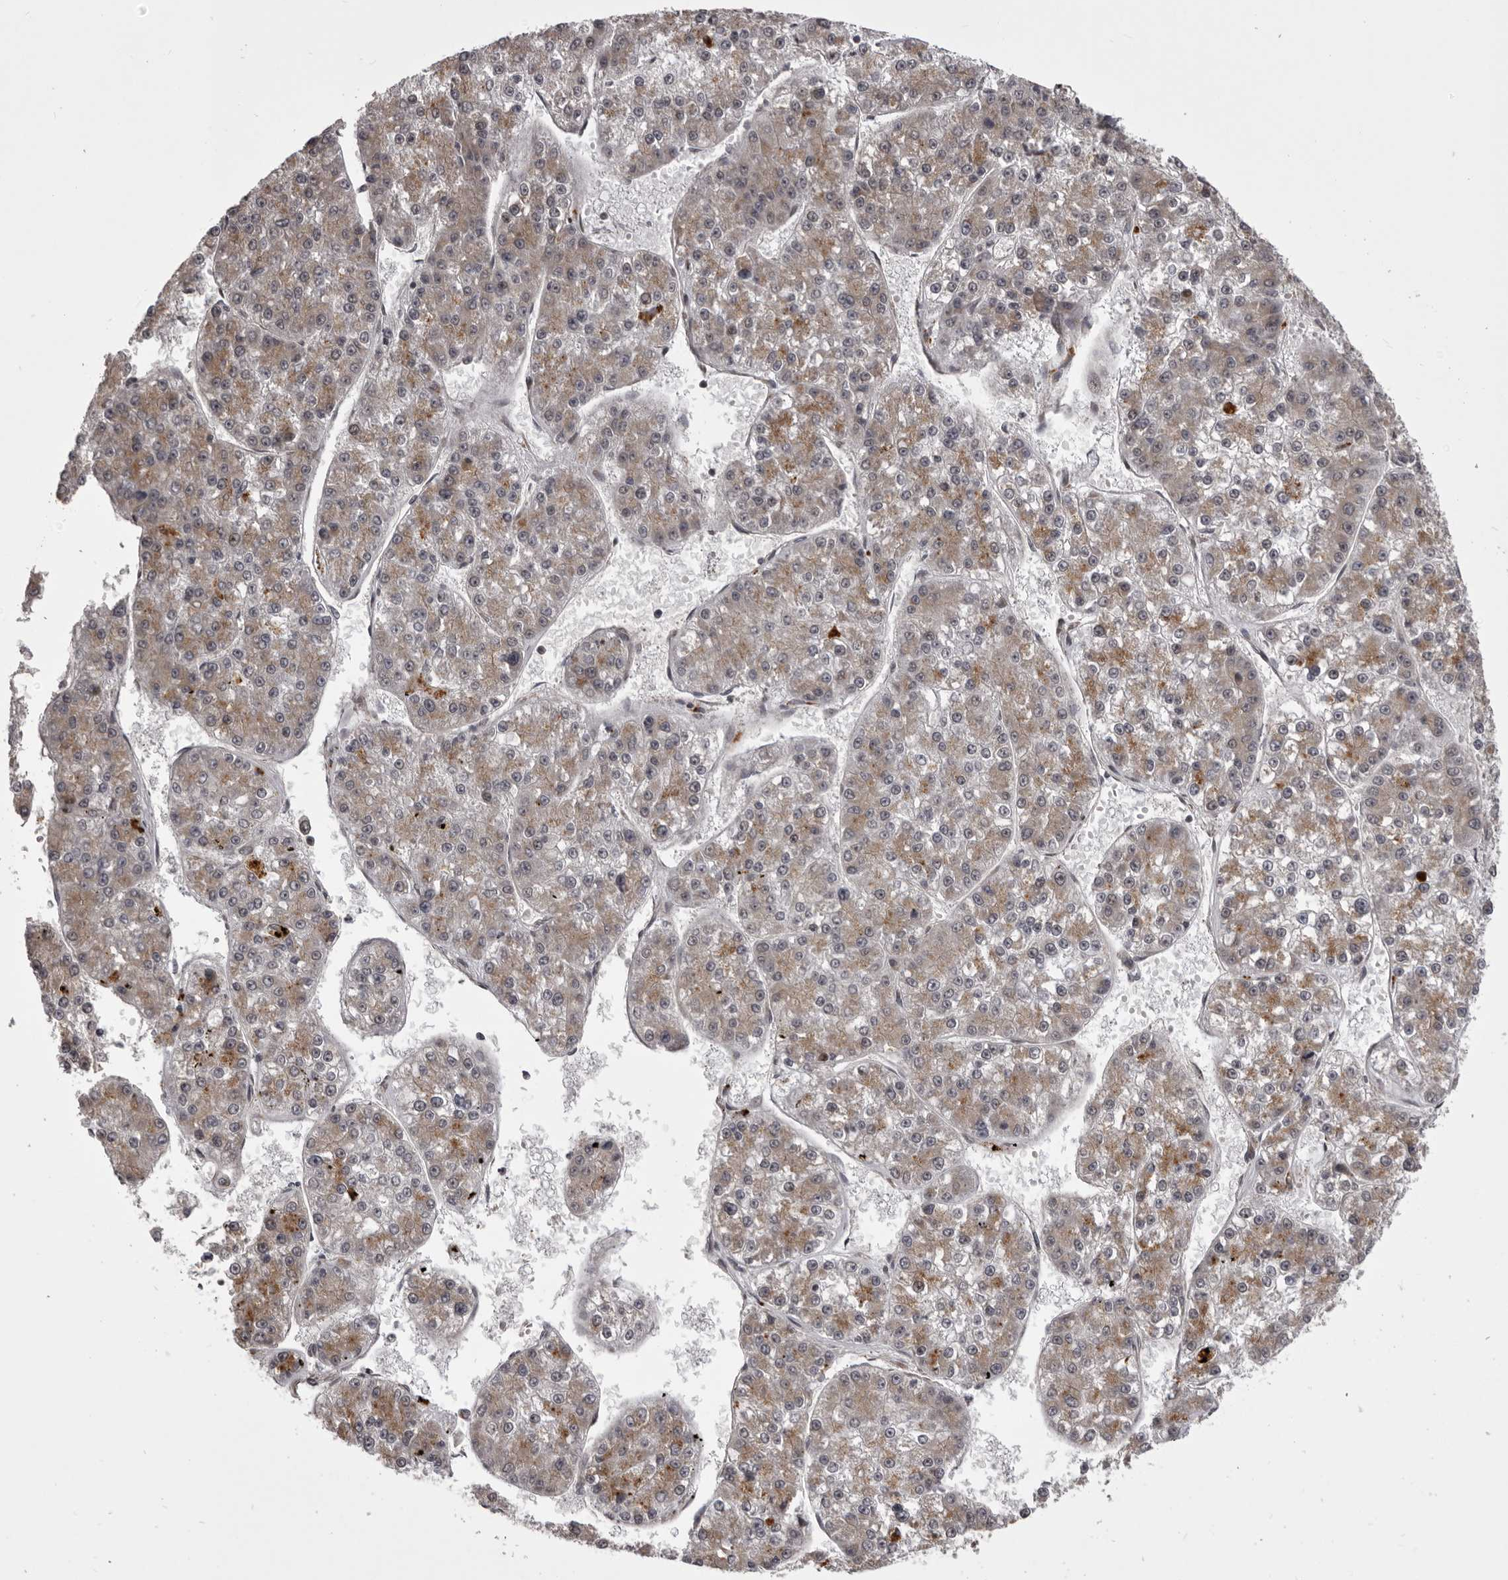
{"staining": {"intensity": "moderate", "quantity": ">75%", "location": "cytoplasmic/membranous"}, "tissue": "liver cancer", "cell_type": "Tumor cells", "image_type": "cancer", "snomed": [{"axis": "morphology", "description": "Carcinoma, Hepatocellular, NOS"}, {"axis": "topography", "description": "Liver"}], "caption": "IHC image of liver cancer (hepatocellular carcinoma) stained for a protein (brown), which displays medium levels of moderate cytoplasmic/membranous positivity in about >75% of tumor cells.", "gene": "C1orf109", "patient": {"sex": "female", "age": 73}}